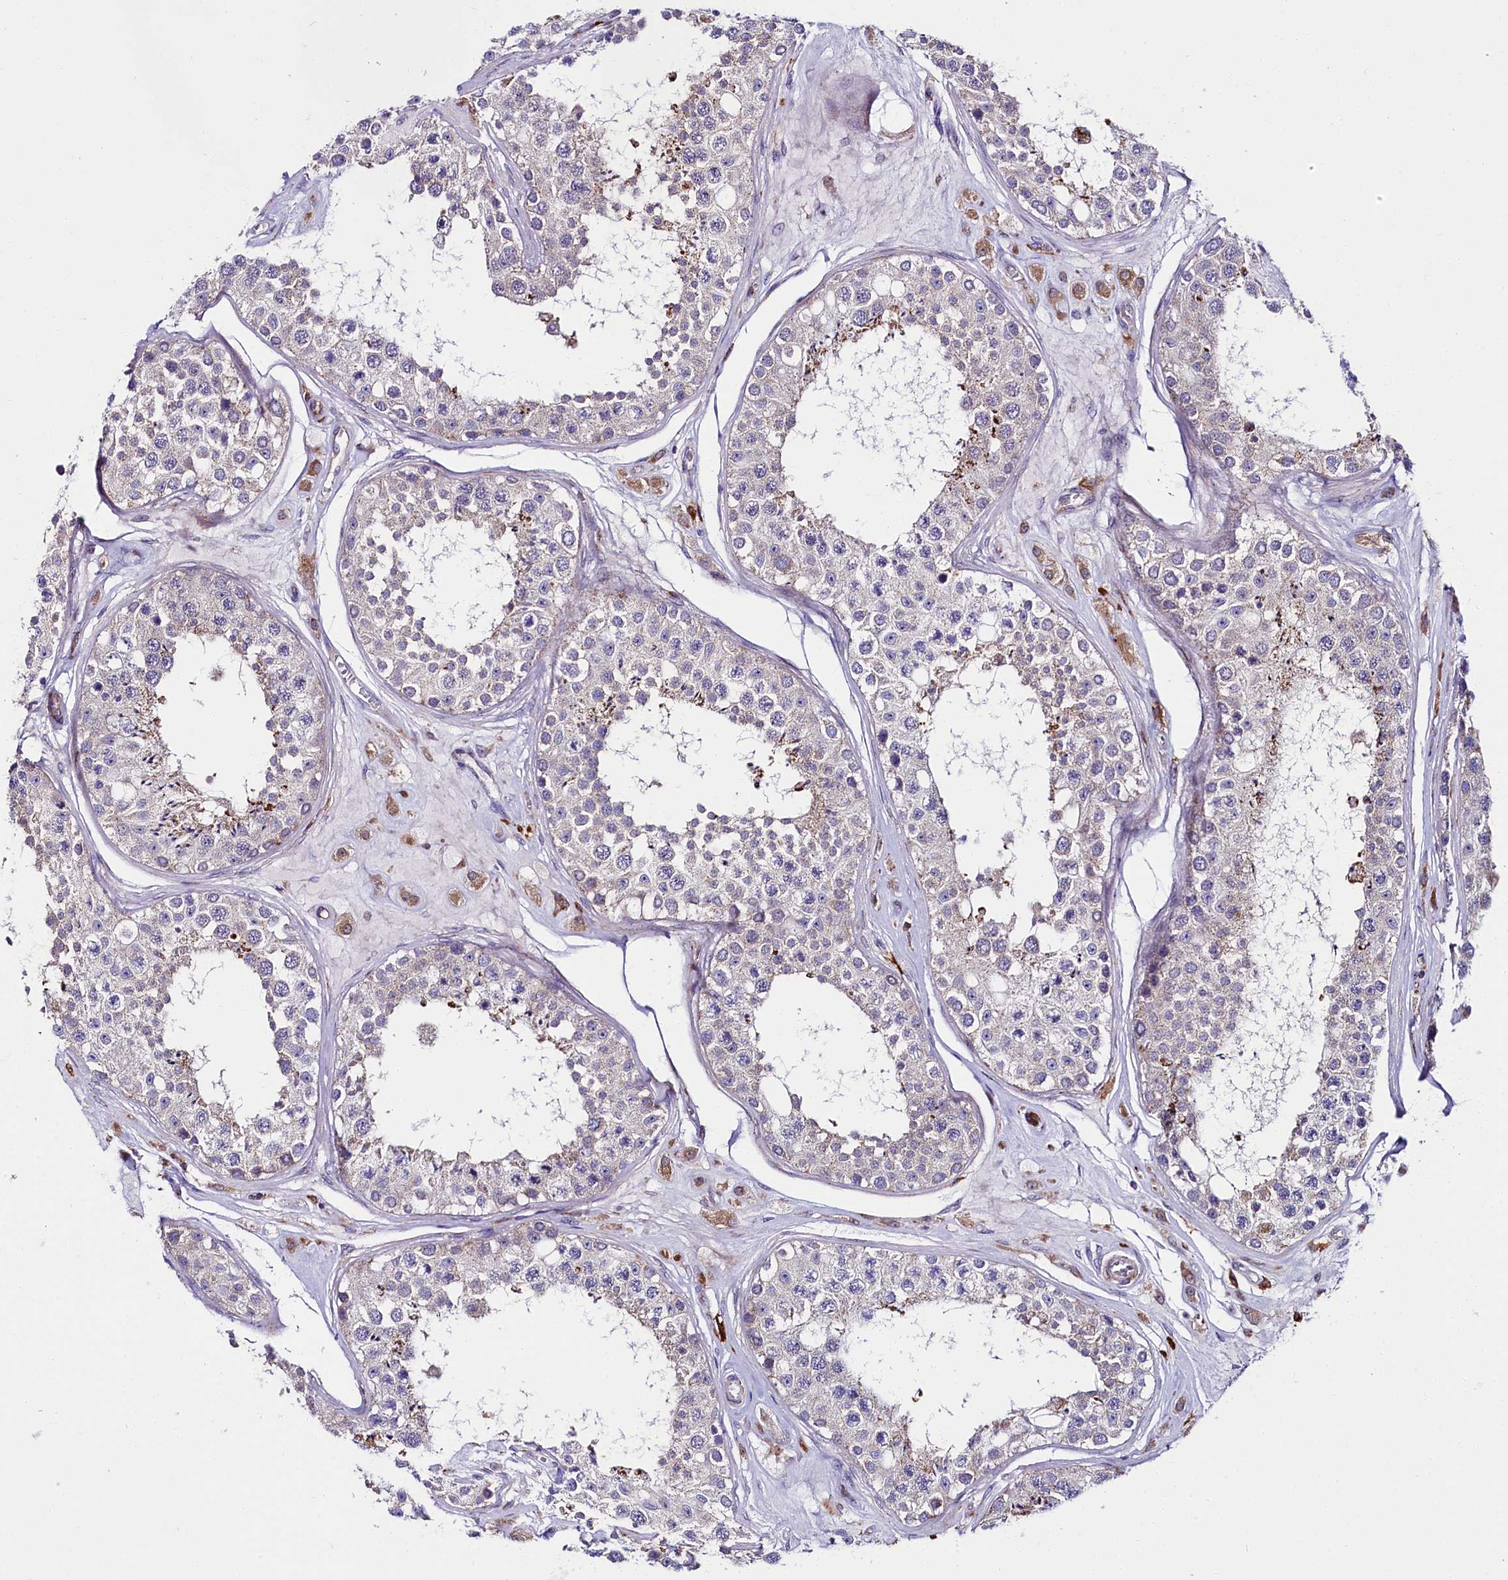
{"staining": {"intensity": "weak", "quantity": "<25%", "location": "cytoplasmic/membranous"}, "tissue": "testis", "cell_type": "Cells in seminiferous ducts", "image_type": "normal", "snomed": [{"axis": "morphology", "description": "Normal tissue, NOS"}, {"axis": "topography", "description": "Testis"}], "caption": "A high-resolution micrograph shows immunohistochemistry staining of normal testis, which demonstrates no significant staining in cells in seminiferous ducts. The staining was performed using DAB (3,3'-diaminobenzidine) to visualize the protein expression in brown, while the nuclei were stained in blue with hematoxylin (Magnification: 20x).", "gene": "IL20RA", "patient": {"sex": "male", "age": 25}}